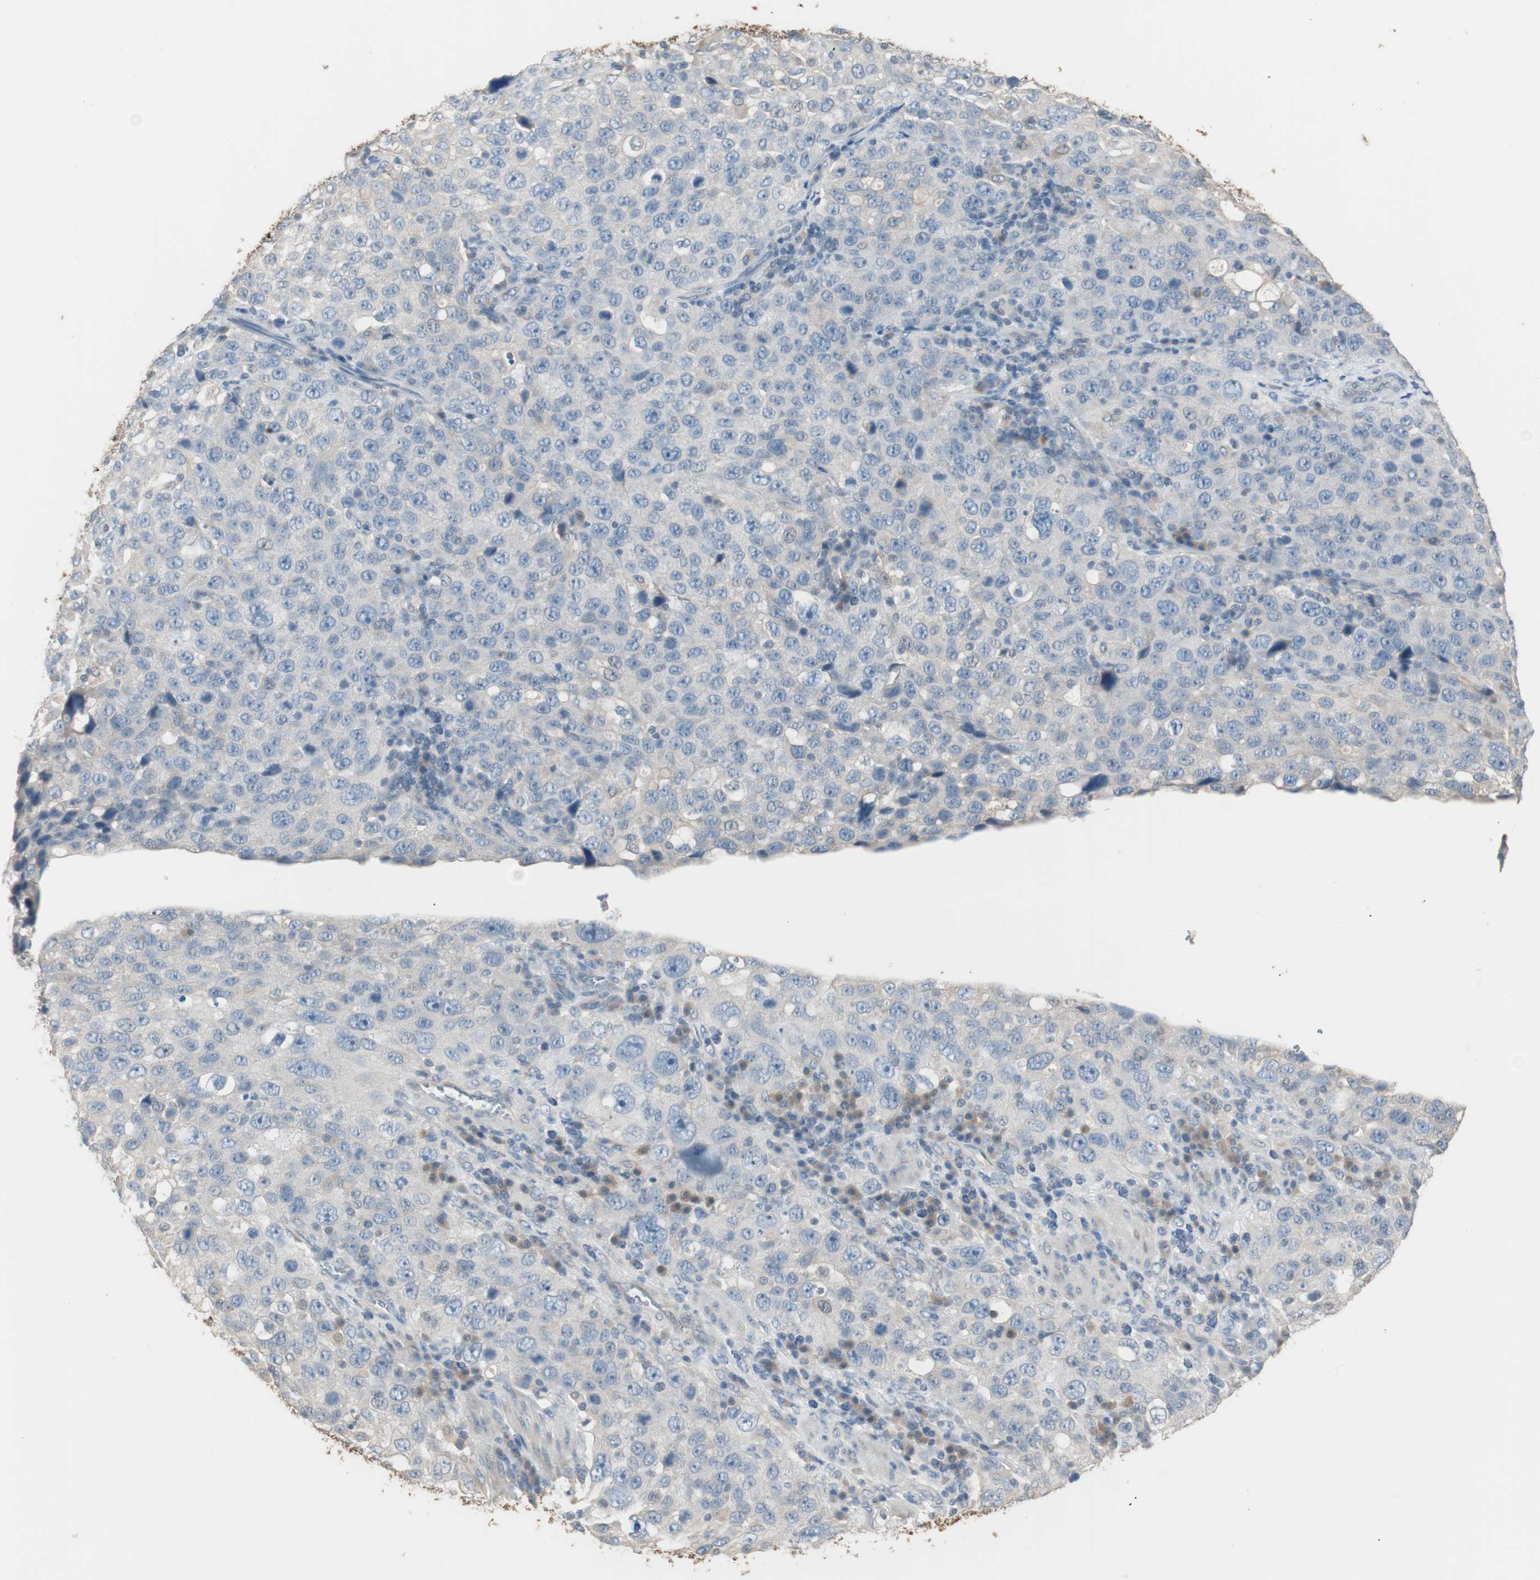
{"staining": {"intensity": "negative", "quantity": "none", "location": "none"}, "tissue": "stomach cancer", "cell_type": "Tumor cells", "image_type": "cancer", "snomed": [{"axis": "morphology", "description": "Normal tissue, NOS"}, {"axis": "morphology", "description": "Adenocarcinoma, NOS"}, {"axis": "topography", "description": "Stomach"}], "caption": "Tumor cells show no significant positivity in stomach cancer. (DAB (3,3'-diaminobenzidine) IHC with hematoxylin counter stain).", "gene": "KHK", "patient": {"sex": "male", "age": 48}}